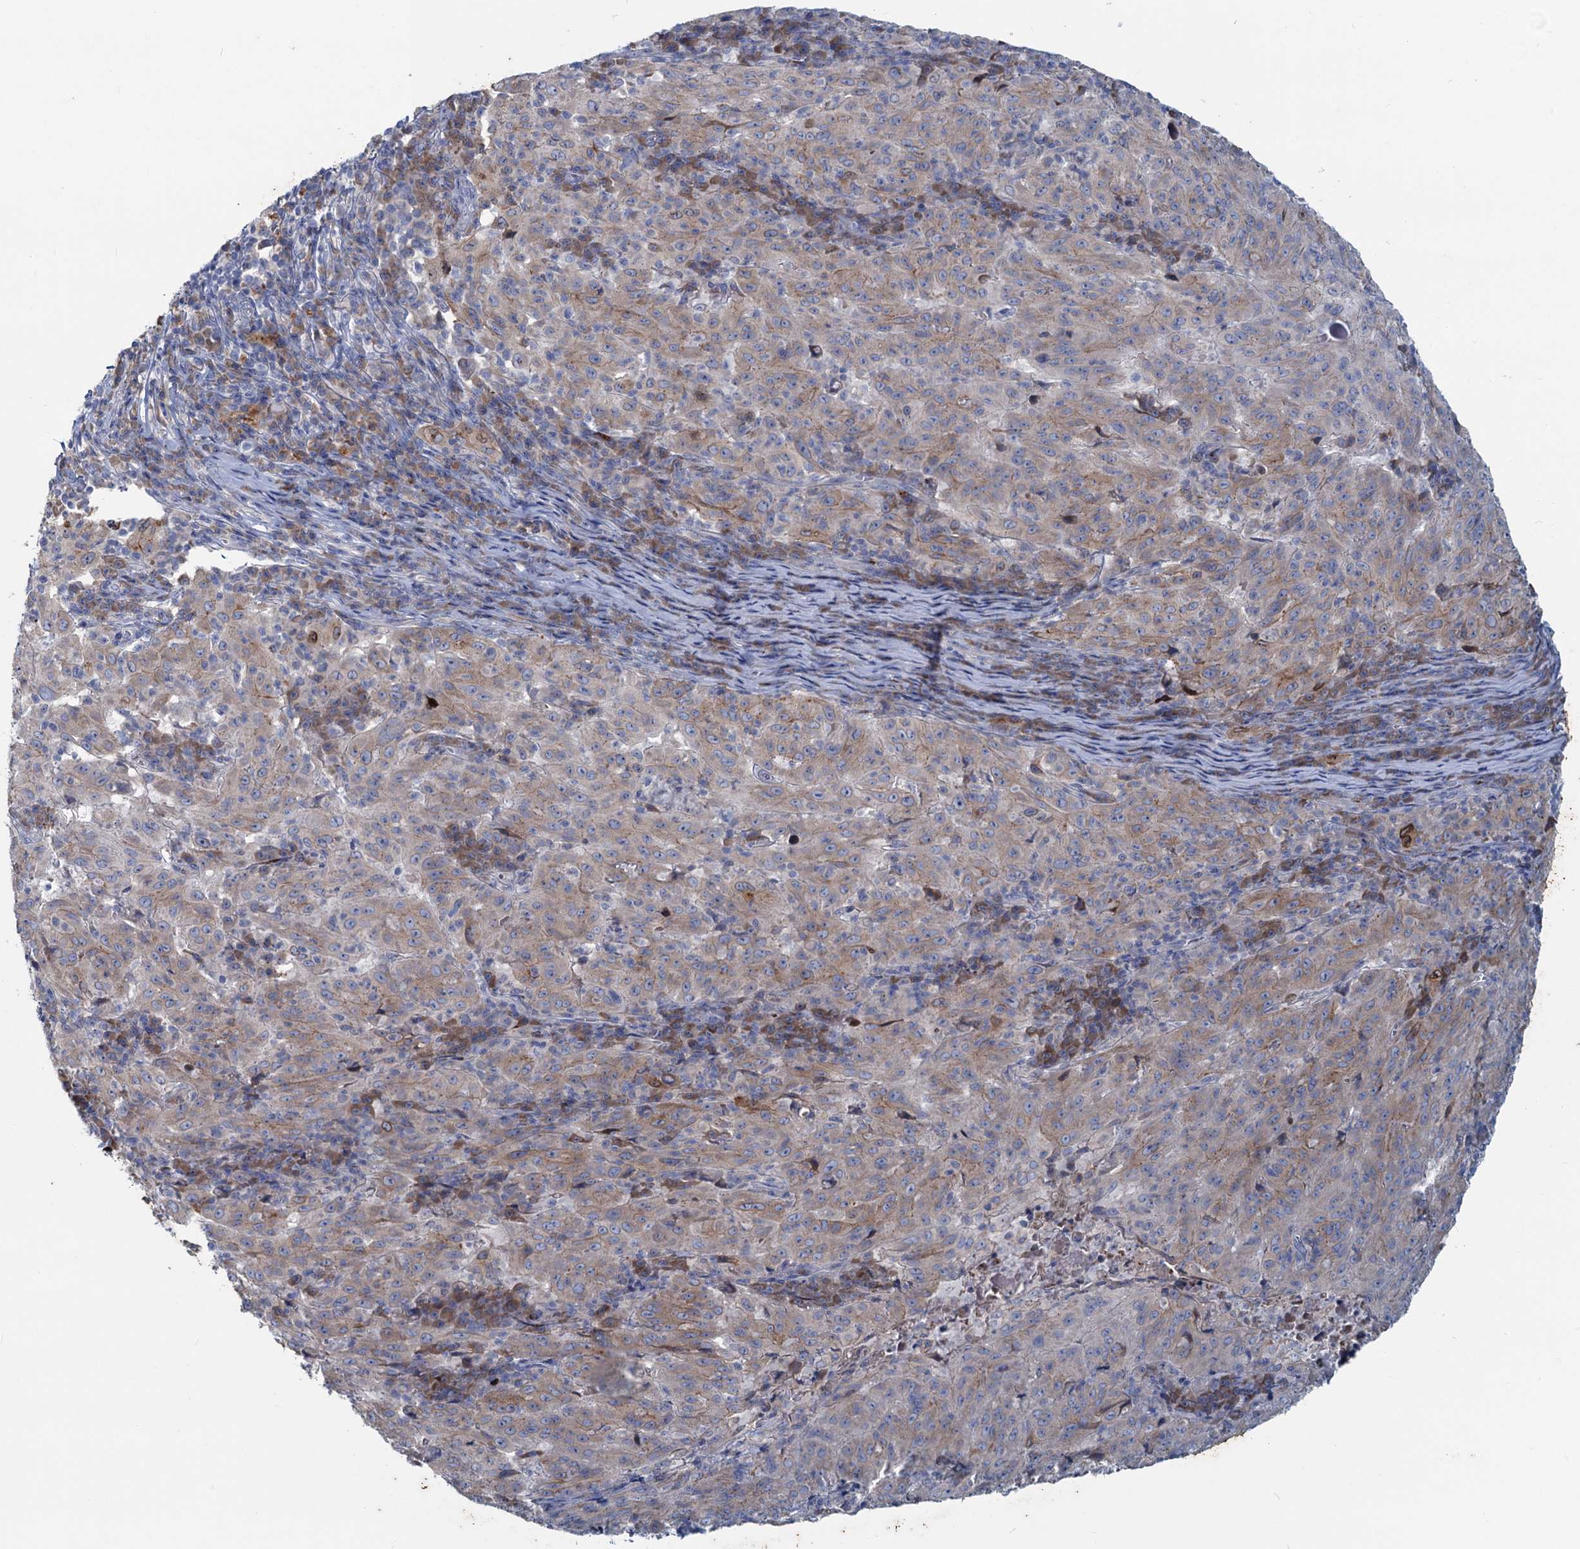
{"staining": {"intensity": "weak", "quantity": ">75%", "location": "cytoplasmic/membranous"}, "tissue": "pancreatic cancer", "cell_type": "Tumor cells", "image_type": "cancer", "snomed": [{"axis": "morphology", "description": "Adenocarcinoma, NOS"}, {"axis": "topography", "description": "Pancreas"}], "caption": "An image of human pancreatic adenocarcinoma stained for a protein exhibits weak cytoplasmic/membranous brown staining in tumor cells.", "gene": "TMX2", "patient": {"sex": "male", "age": 63}}